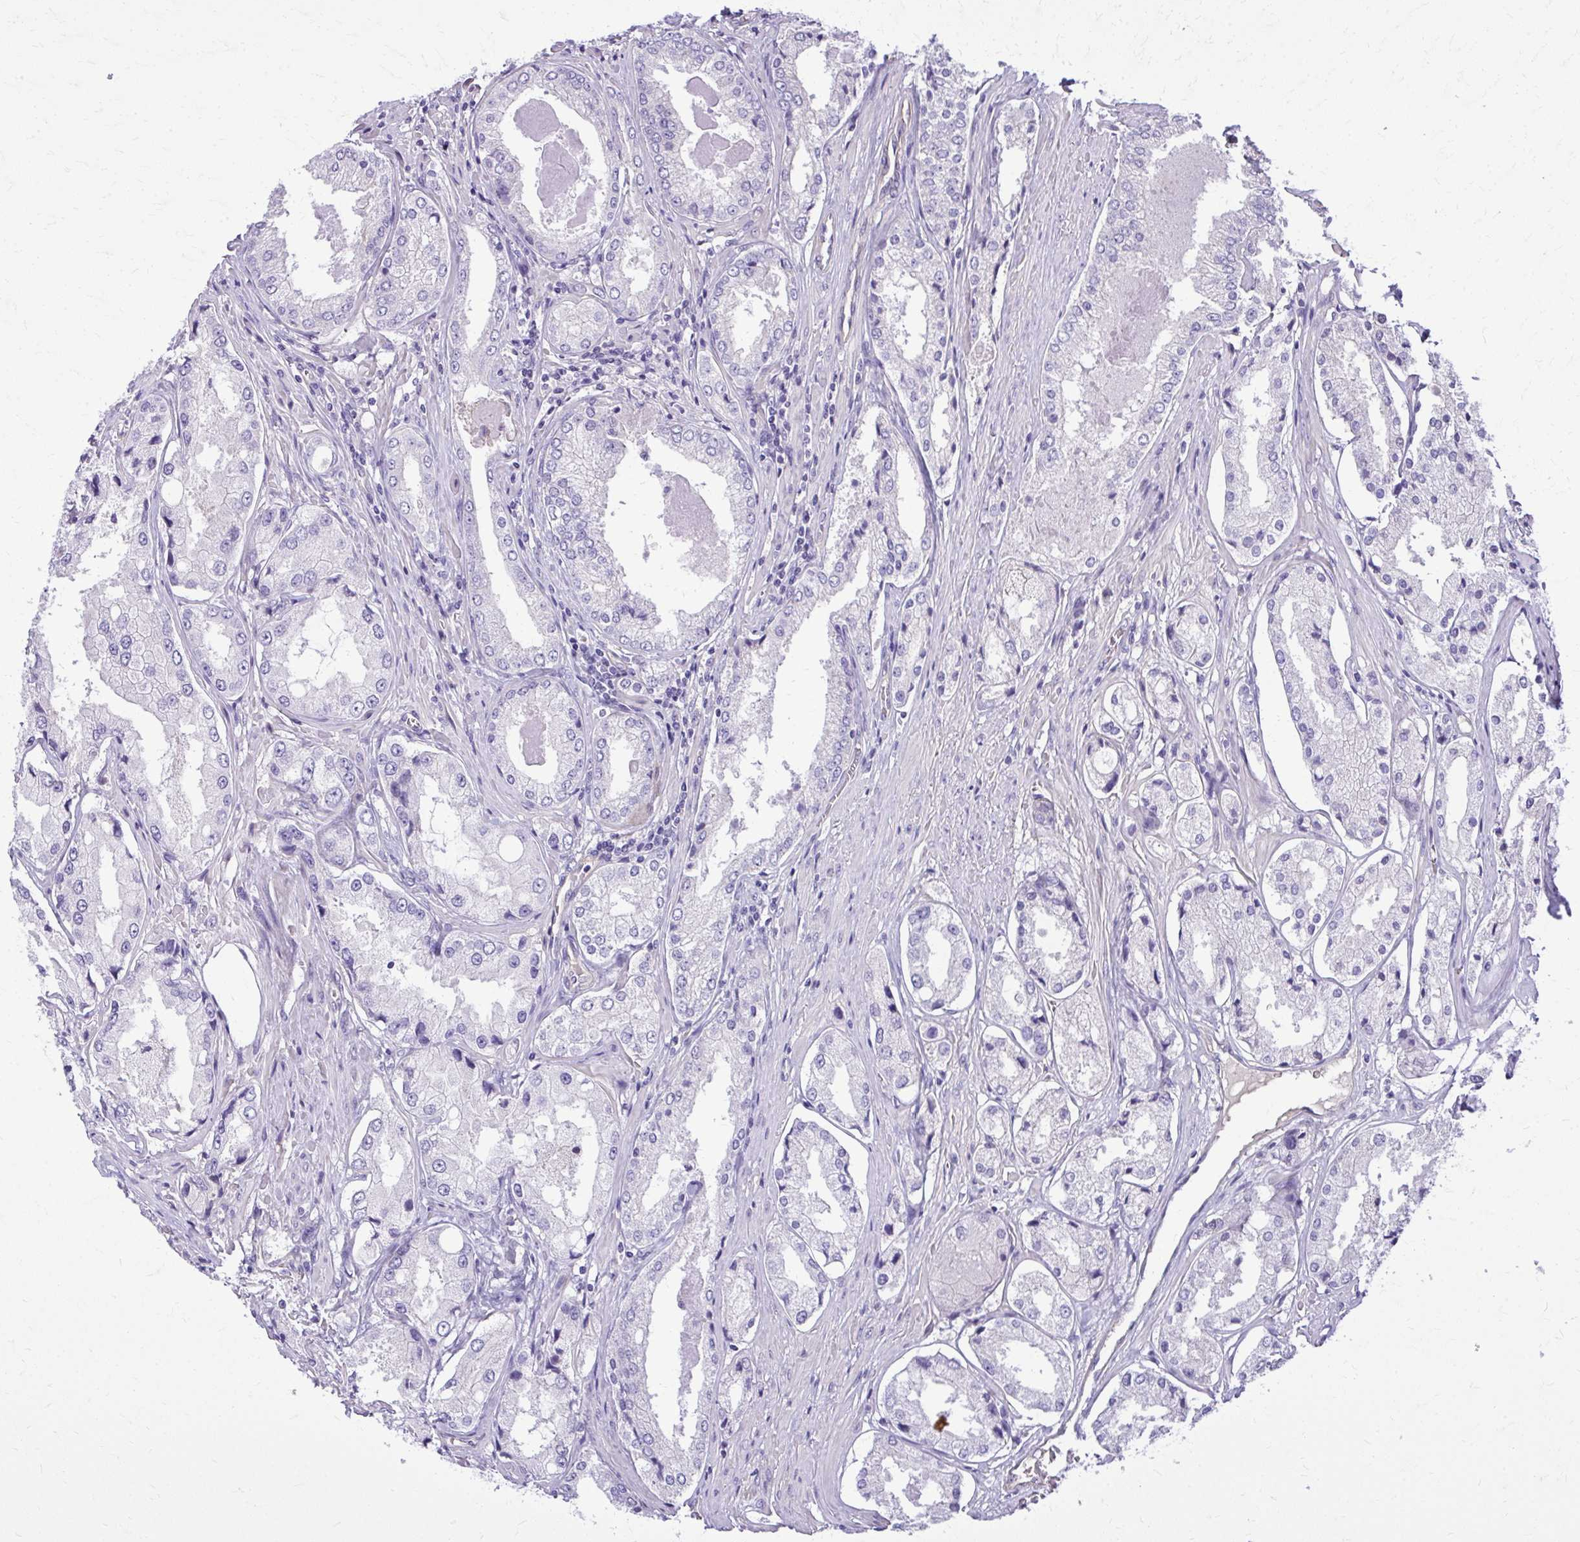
{"staining": {"intensity": "negative", "quantity": "none", "location": "none"}, "tissue": "prostate cancer", "cell_type": "Tumor cells", "image_type": "cancer", "snomed": [{"axis": "morphology", "description": "Adenocarcinoma, Low grade"}, {"axis": "topography", "description": "Prostate"}], "caption": "The IHC micrograph has no significant positivity in tumor cells of prostate cancer (low-grade adenocarcinoma) tissue.", "gene": "RUNDC3B", "patient": {"sex": "male", "age": 68}}